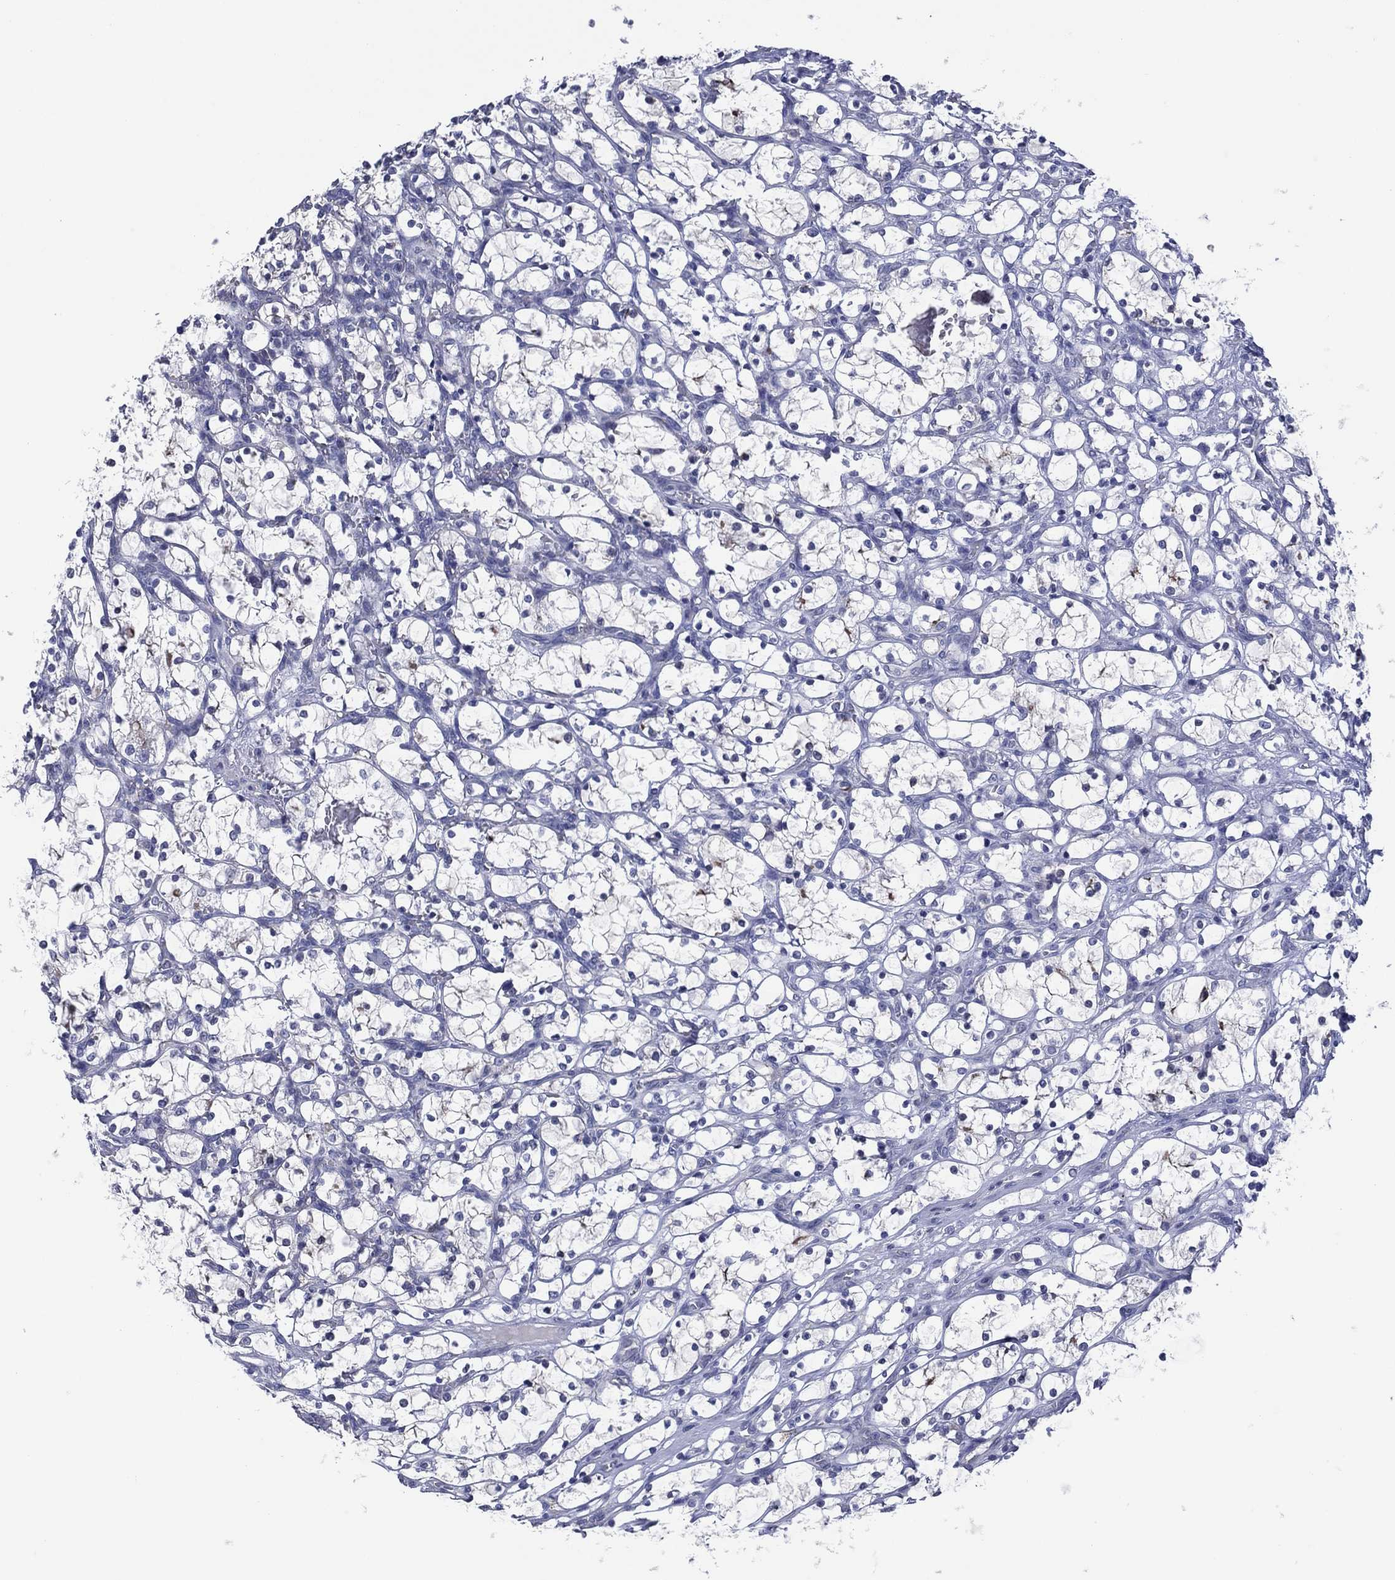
{"staining": {"intensity": "negative", "quantity": "none", "location": "none"}, "tissue": "renal cancer", "cell_type": "Tumor cells", "image_type": "cancer", "snomed": [{"axis": "morphology", "description": "Adenocarcinoma, NOS"}, {"axis": "topography", "description": "Kidney"}], "caption": "A photomicrograph of human renal adenocarcinoma is negative for staining in tumor cells. Brightfield microscopy of immunohistochemistry stained with DAB (brown) and hematoxylin (blue), captured at high magnification.", "gene": "TRIM31", "patient": {"sex": "female", "age": 69}}